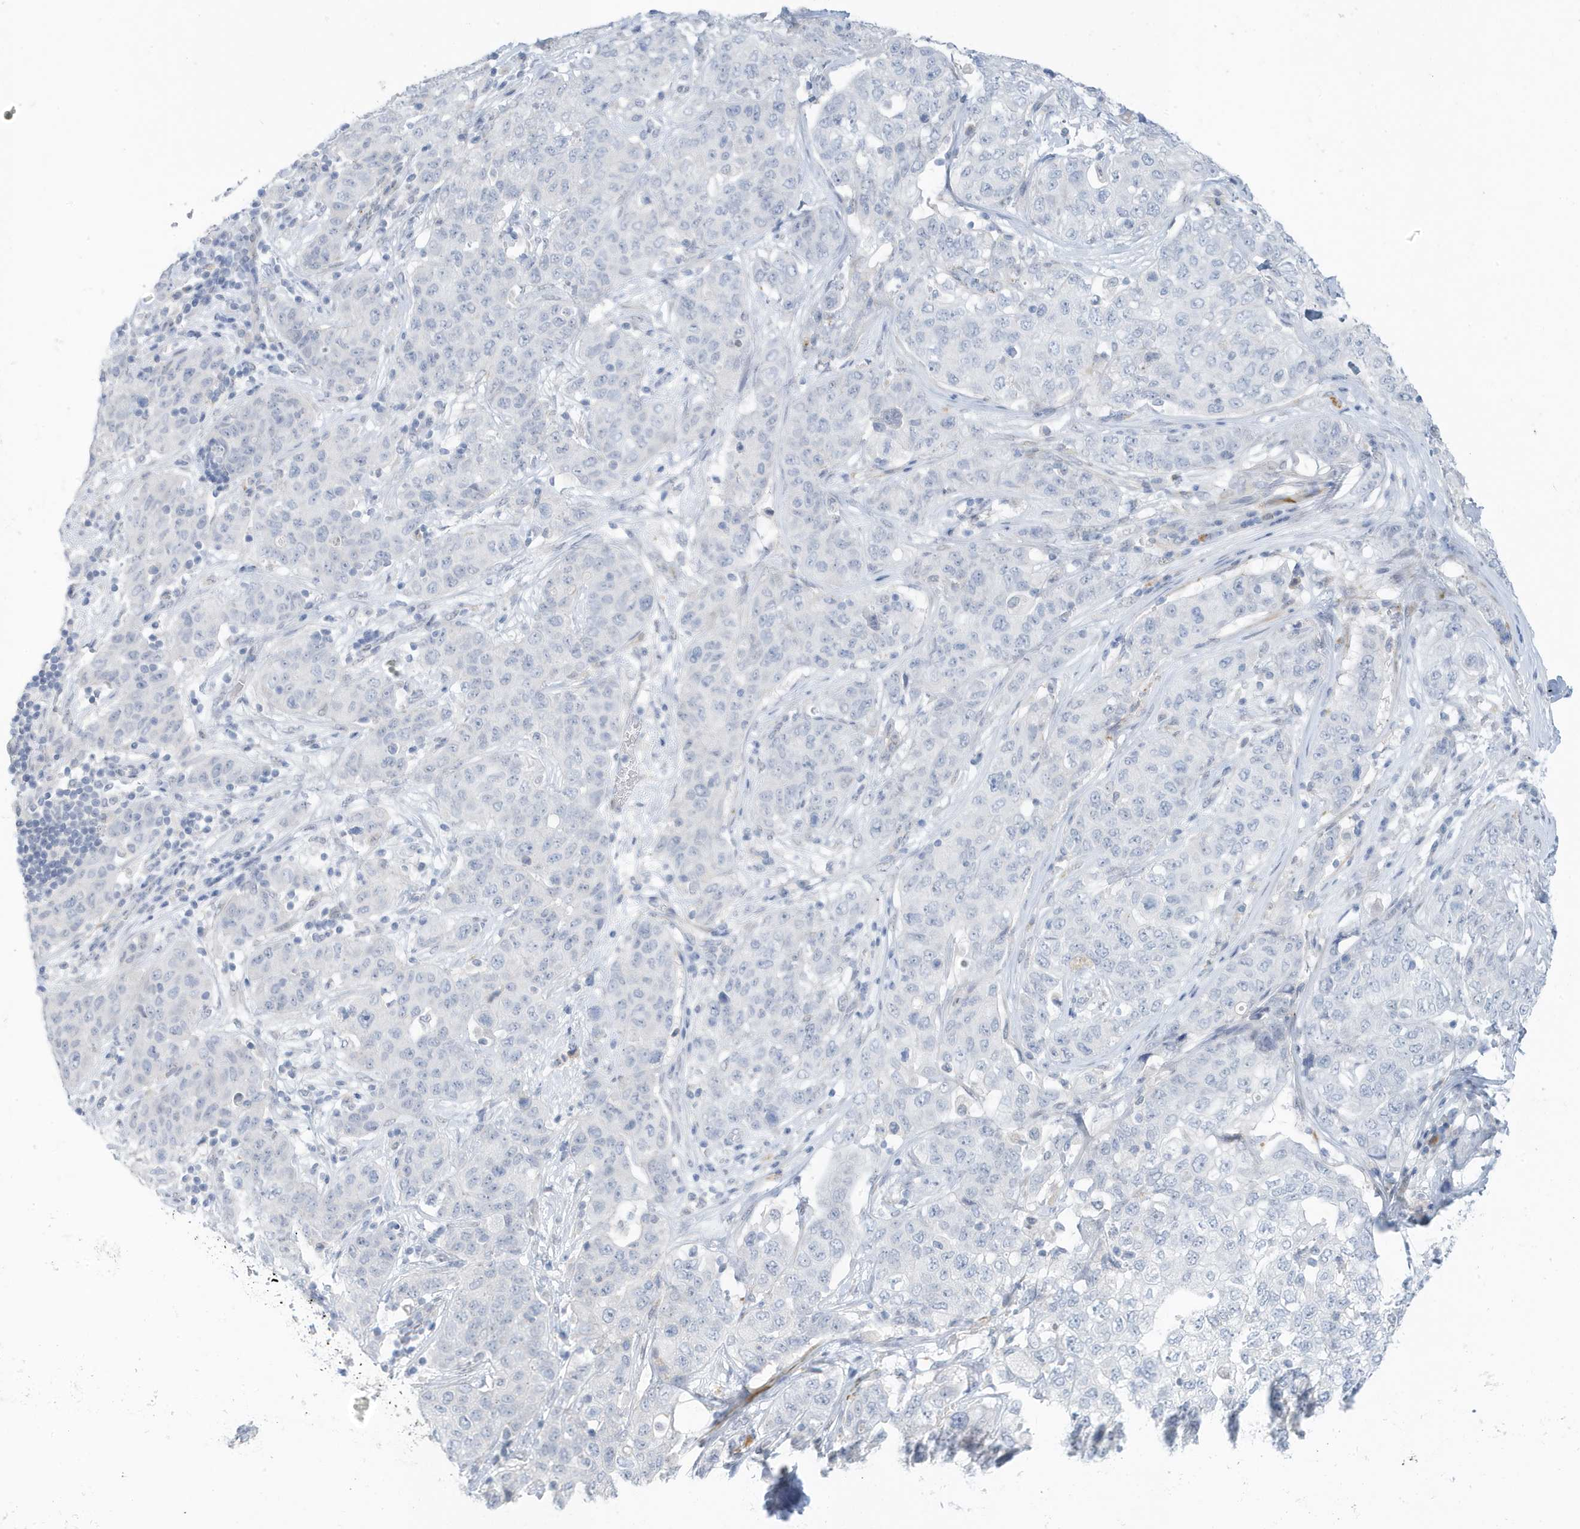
{"staining": {"intensity": "negative", "quantity": "none", "location": "none"}, "tissue": "stomach cancer", "cell_type": "Tumor cells", "image_type": "cancer", "snomed": [{"axis": "morphology", "description": "Normal tissue, NOS"}, {"axis": "morphology", "description": "Adenocarcinoma, NOS"}, {"axis": "topography", "description": "Lymph node"}, {"axis": "topography", "description": "Stomach"}], "caption": "Immunohistochemical staining of stomach adenocarcinoma reveals no significant staining in tumor cells.", "gene": "PERM1", "patient": {"sex": "male", "age": 48}}